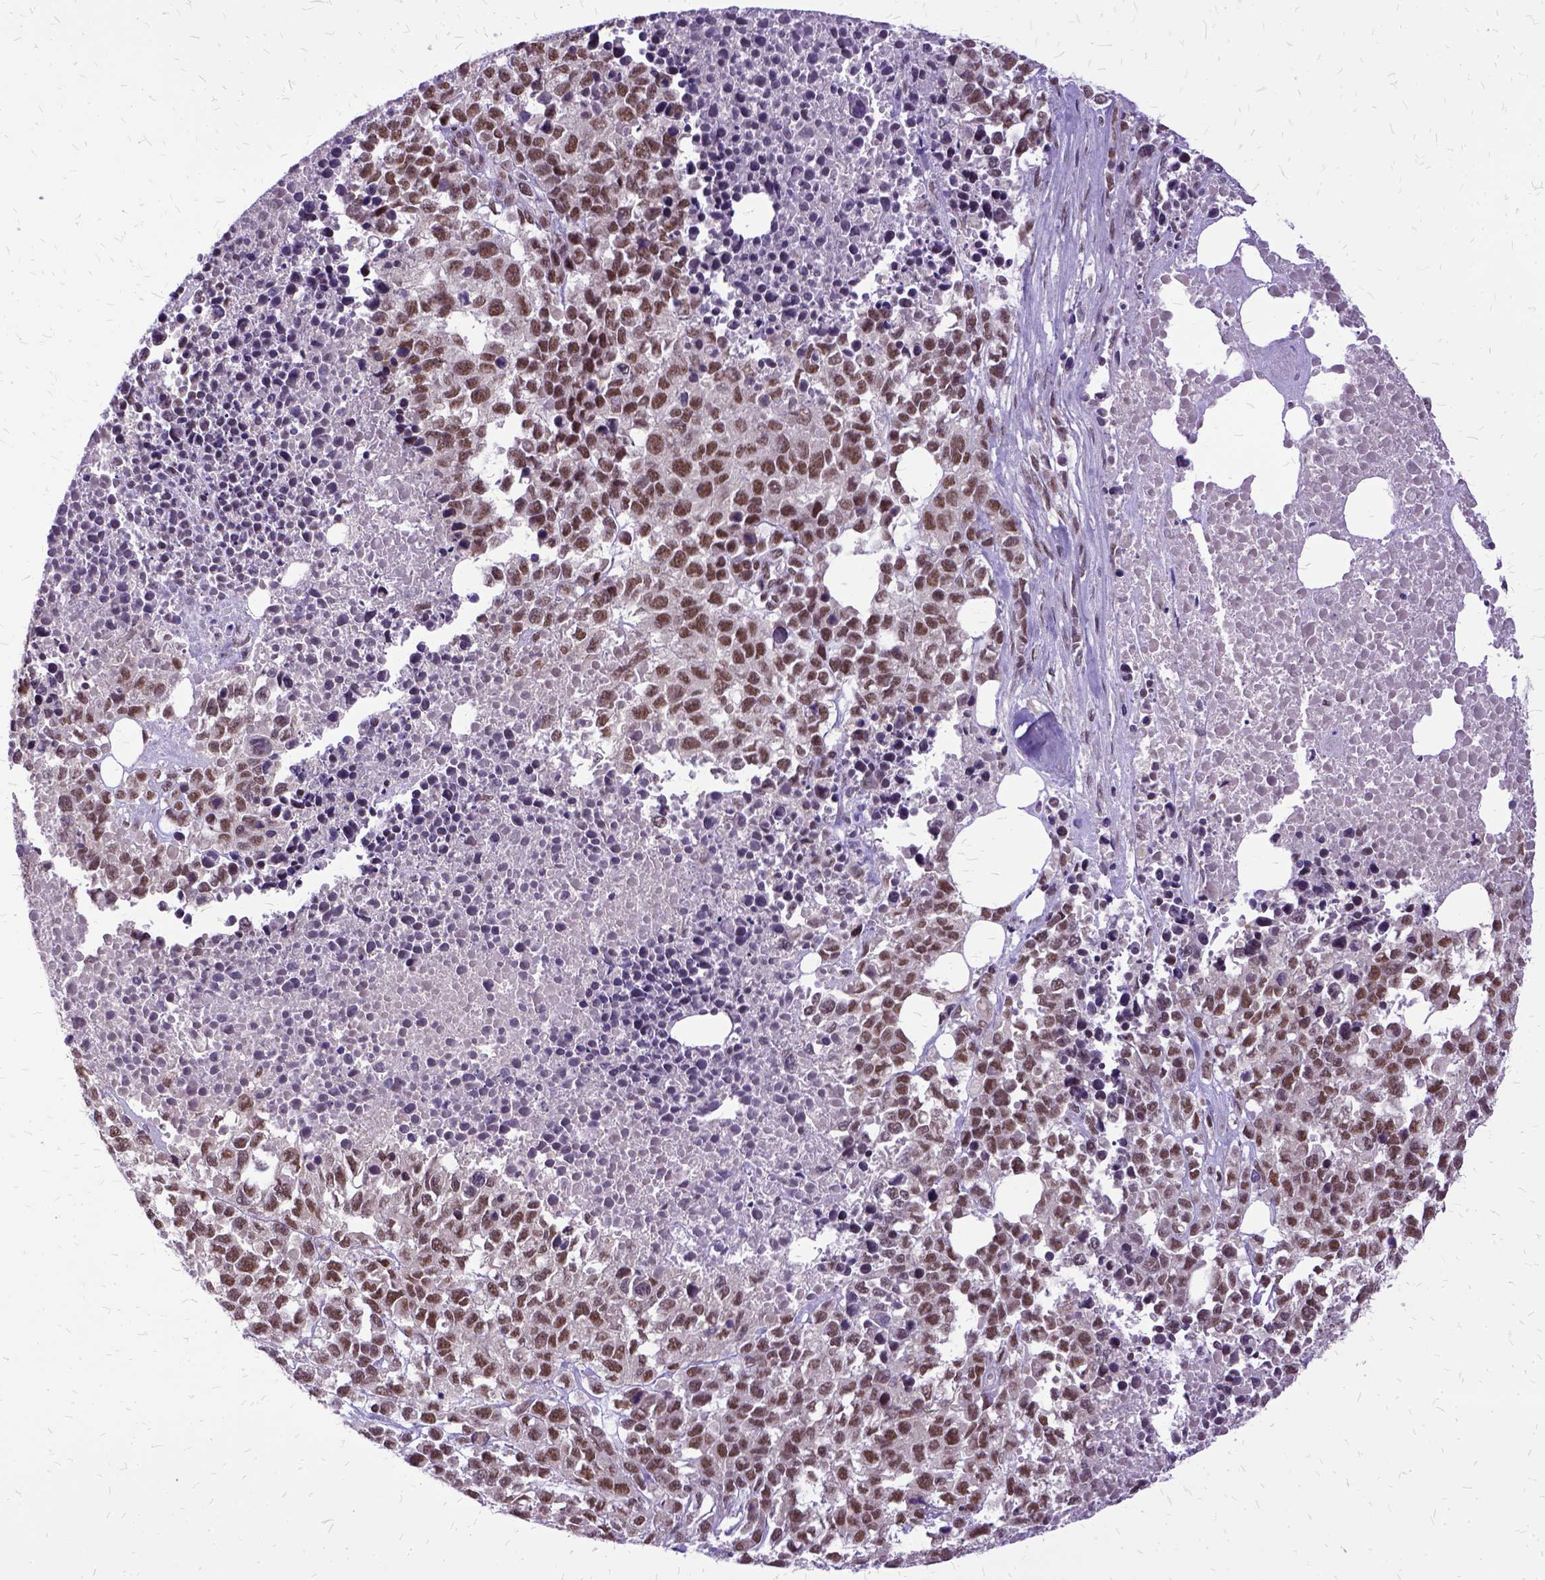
{"staining": {"intensity": "moderate", "quantity": ">75%", "location": "nuclear"}, "tissue": "melanoma", "cell_type": "Tumor cells", "image_type": "cancer", "snomed": [{"axis": "morphology", "description": "Malignant melanoma, Metastatic site"}, {"axis": "topography", "description": "Skin"}], "caption": "Protein staining shows moderate nuclear expression in about >75% of tumor cells in malignant melanoma (metastatic site).", "gene": "SETD1A", "patient": {"sex": "male", "age": 84}}